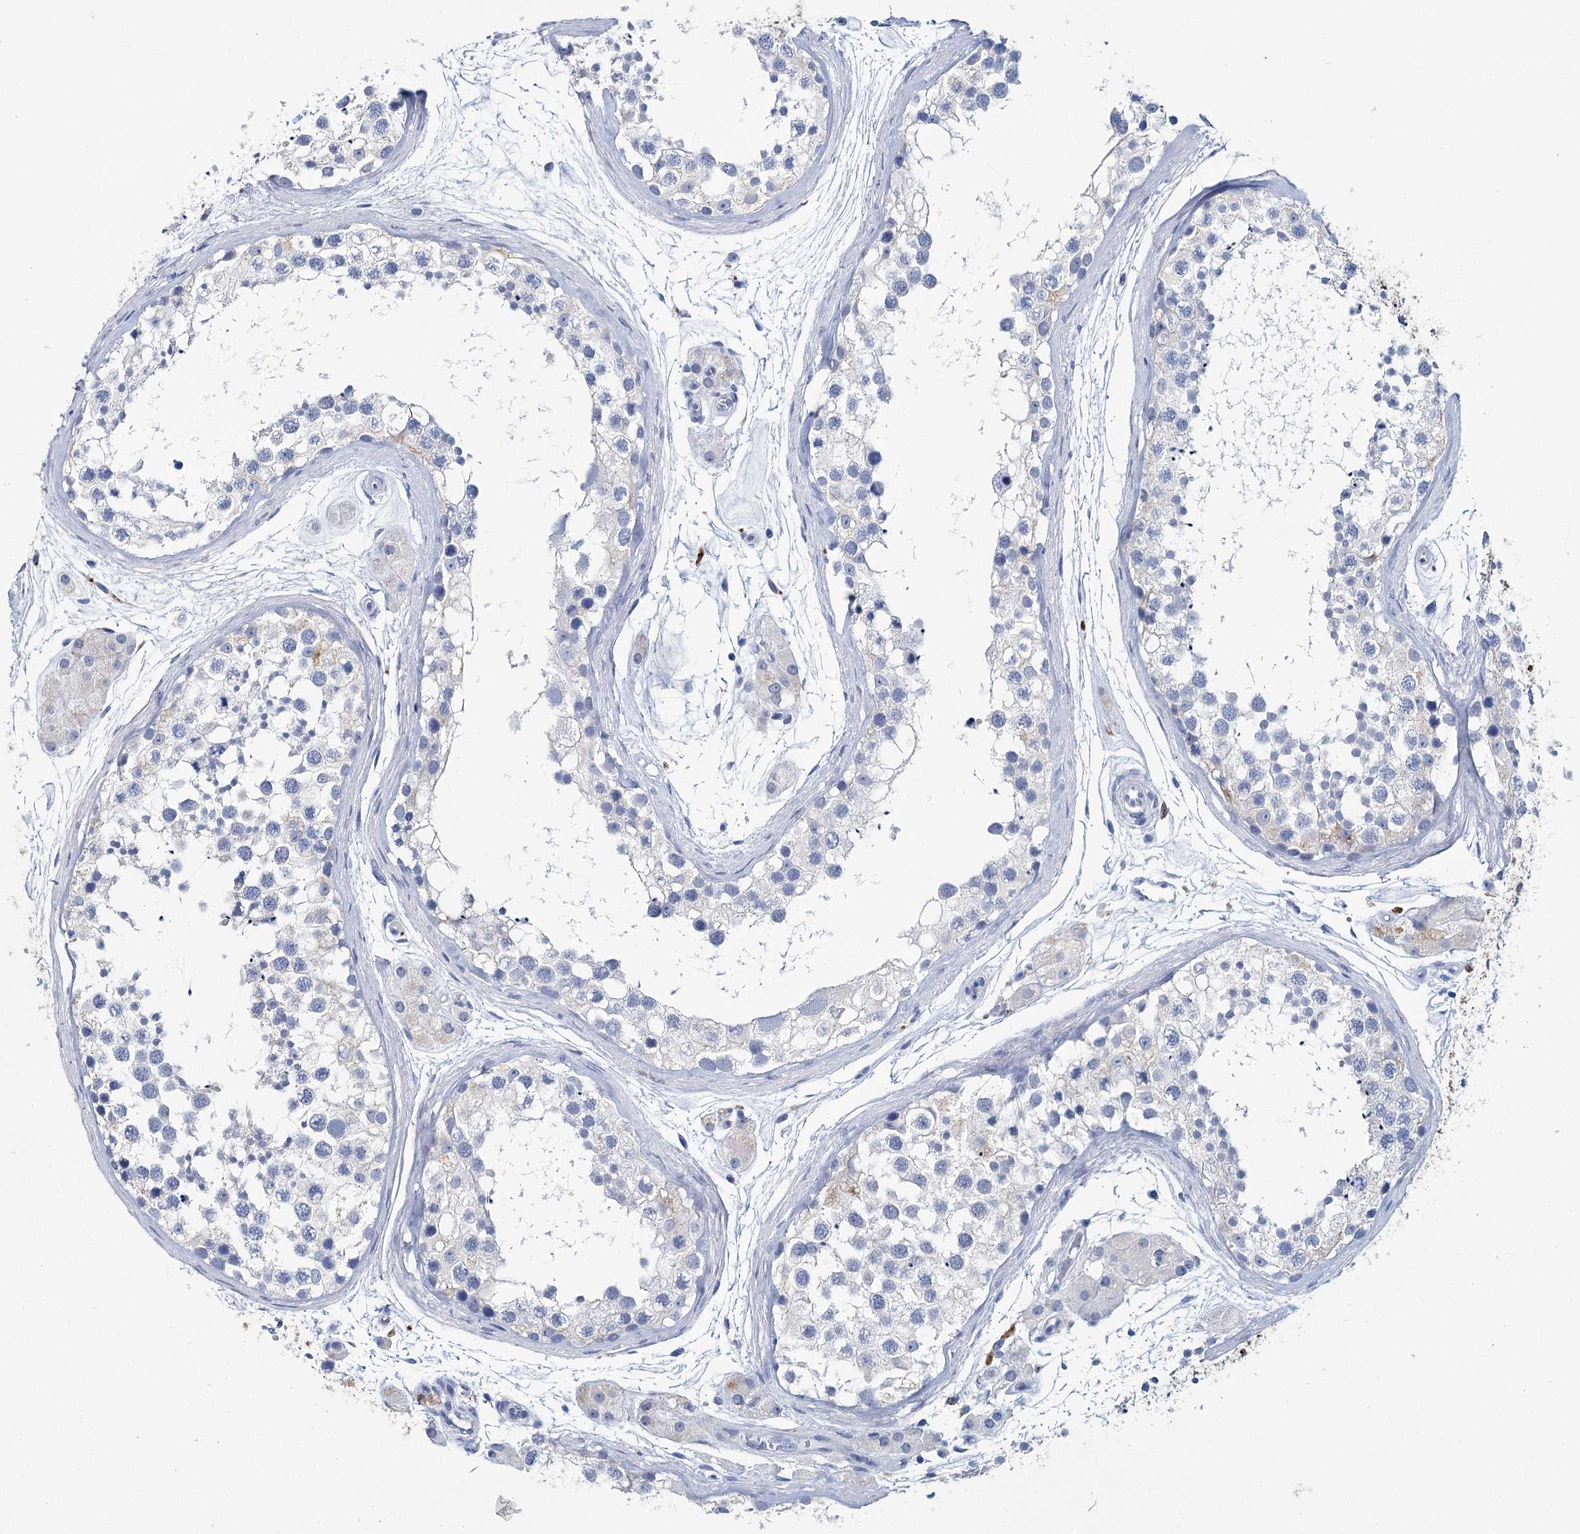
{"staining": {"intensity": "weak", "quantity": "<25%", "location": "cytoplasmic/membranous"}, "tissue": "testis", "cell_type": "Cells in seminiferous ducts", "image_type": "normal", "snomed": [{"axis": "morphology", "description": "Normal tissue, NOS"}, {"axis": "topography", "description": "Testis"}], "caption": "An image of human testis is negative for staining in cells in seminiferous ducts. Brightfield microscopy of immunohistochemistry (IHC) stained with DAB (brown) and hematoxylin (blue), captured at high magnification.", "gene": "METTL7B", "patient": {"sex": "male", "age": 56}}